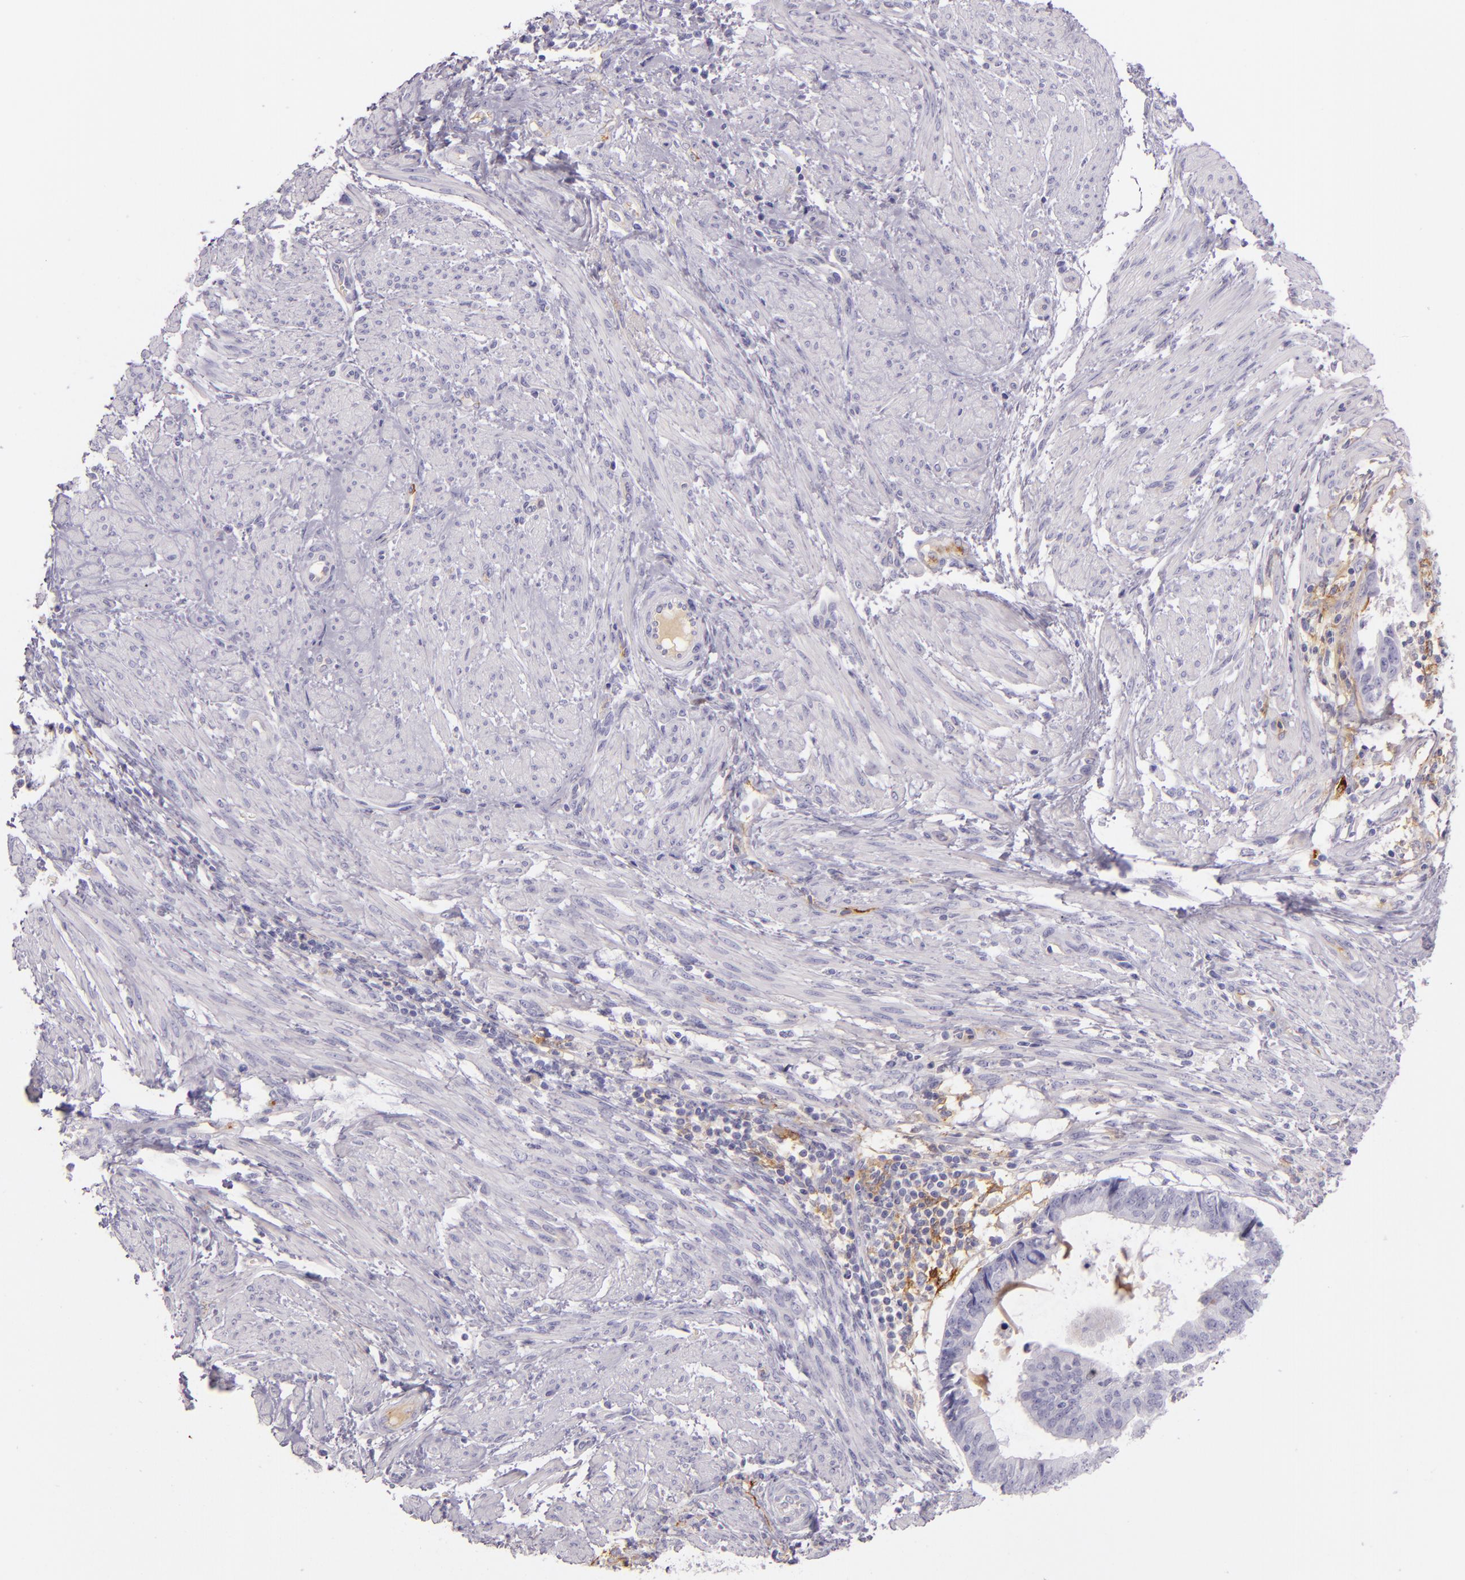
{"staining": {"intensity": "negative", "quantity": "none", "location": "none"}, "tissue": "endometrial cancer", "cell_type": "Tumor cells", "image_type": "cancer", "snomed": [{"axis": "morphology", "description": "Adenocarcinoma, NOS"}, {"axis": "topography", "description": "Endometrium"}], "caption": "High power microscopy photomicrograph of an immunohistochemistry micrograph of endometrial cancer (adenocarcinoma), revealing no significant staining in tumor cells.", "gene": "ICAM1", "patient": {"sex": "female", "age": 63}}